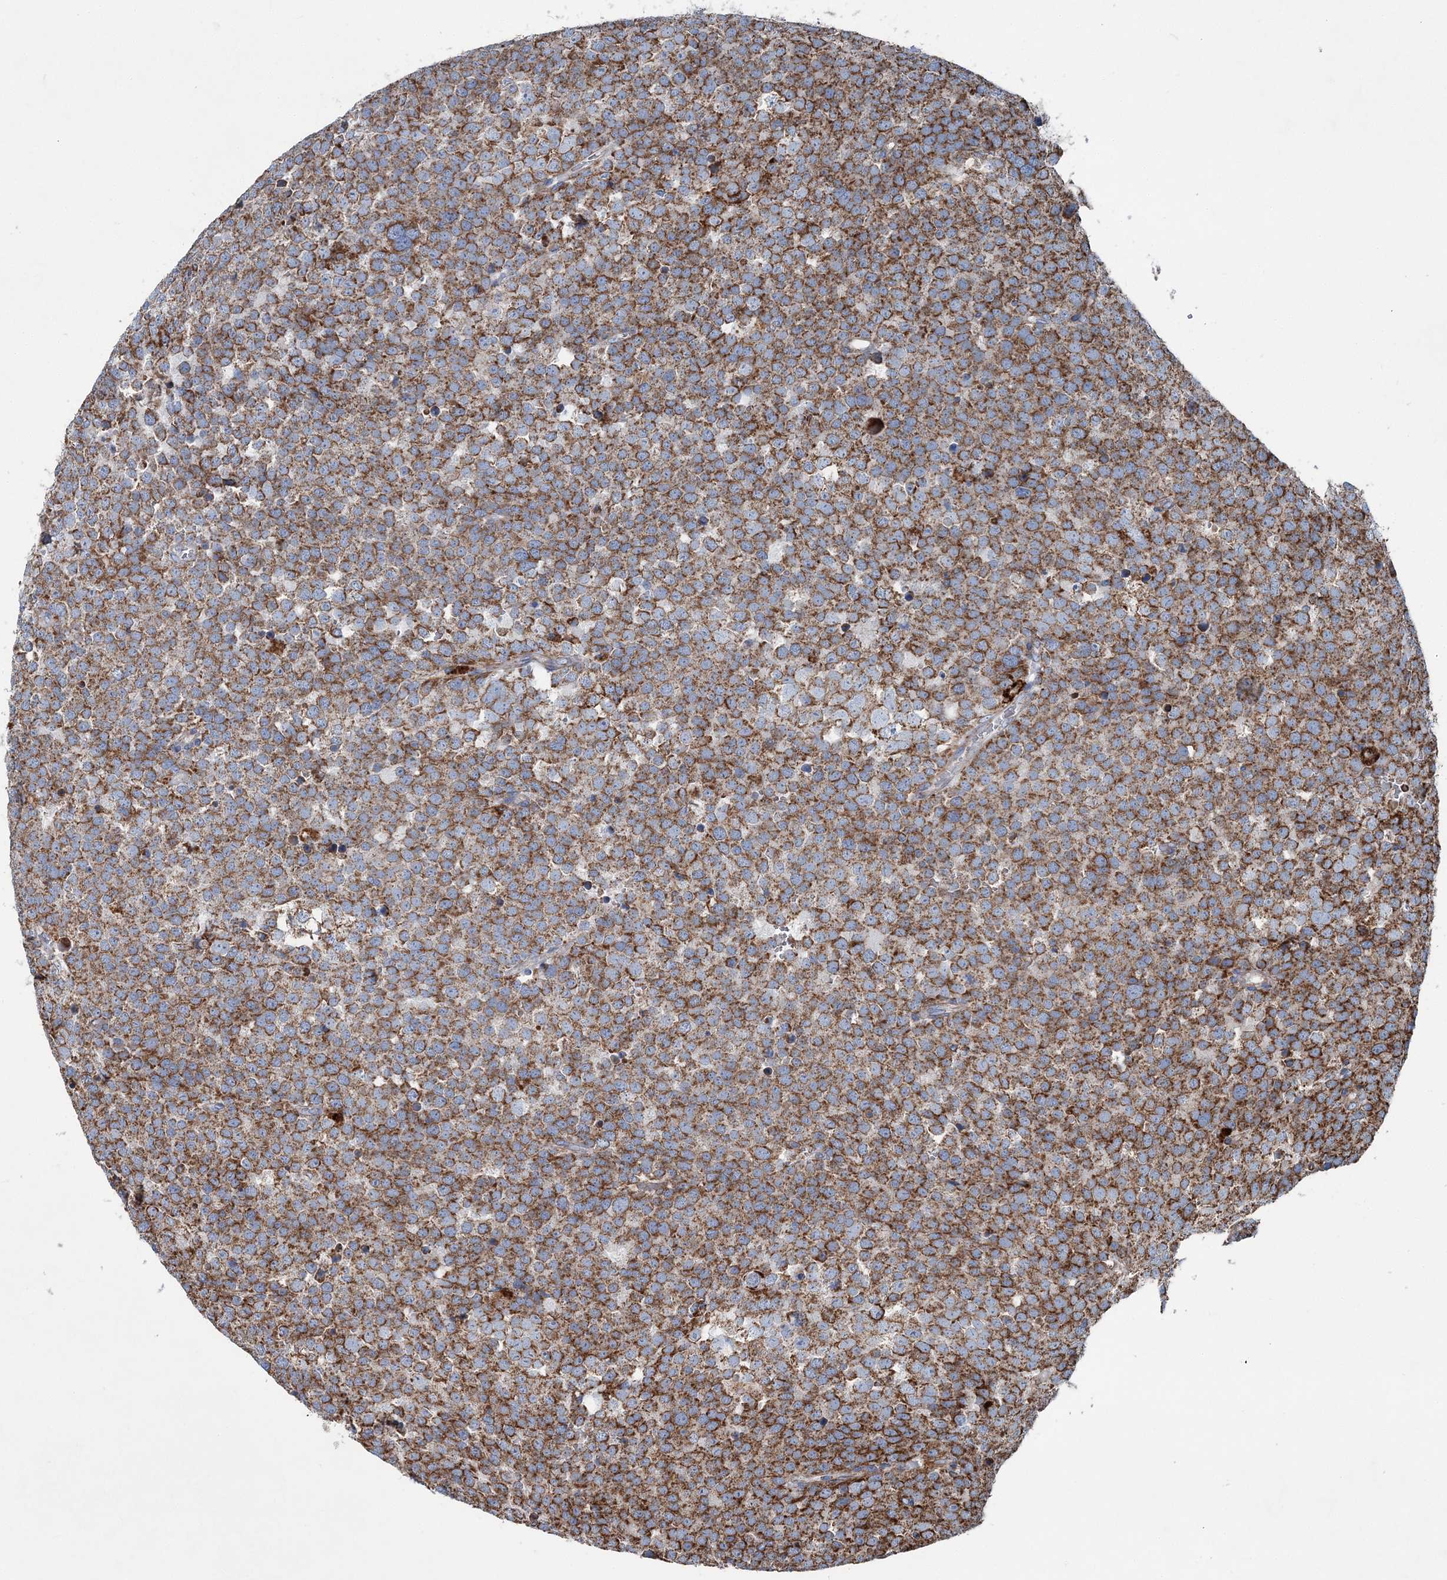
{"staining": {"intensity": "moderate", "quantity": ">75%", "location": "cytoplasmic/membranous"}, "tissue": "testis cancer", "cell_type": "Tumor cells", "image_type": "cancer", "snomed": [{"axis": "morphology", "description": "Seminoma, NOS"}, {"axis": "topography", "description": "Testis"}], "caption": "This is a histology image of IHC staining of testis seminoma, which shows moderate positivity in the cytoplasmic/membranous of tumor cells.", "gene": "SPAG16", "patient": {"sex": "male", "age": 71}}